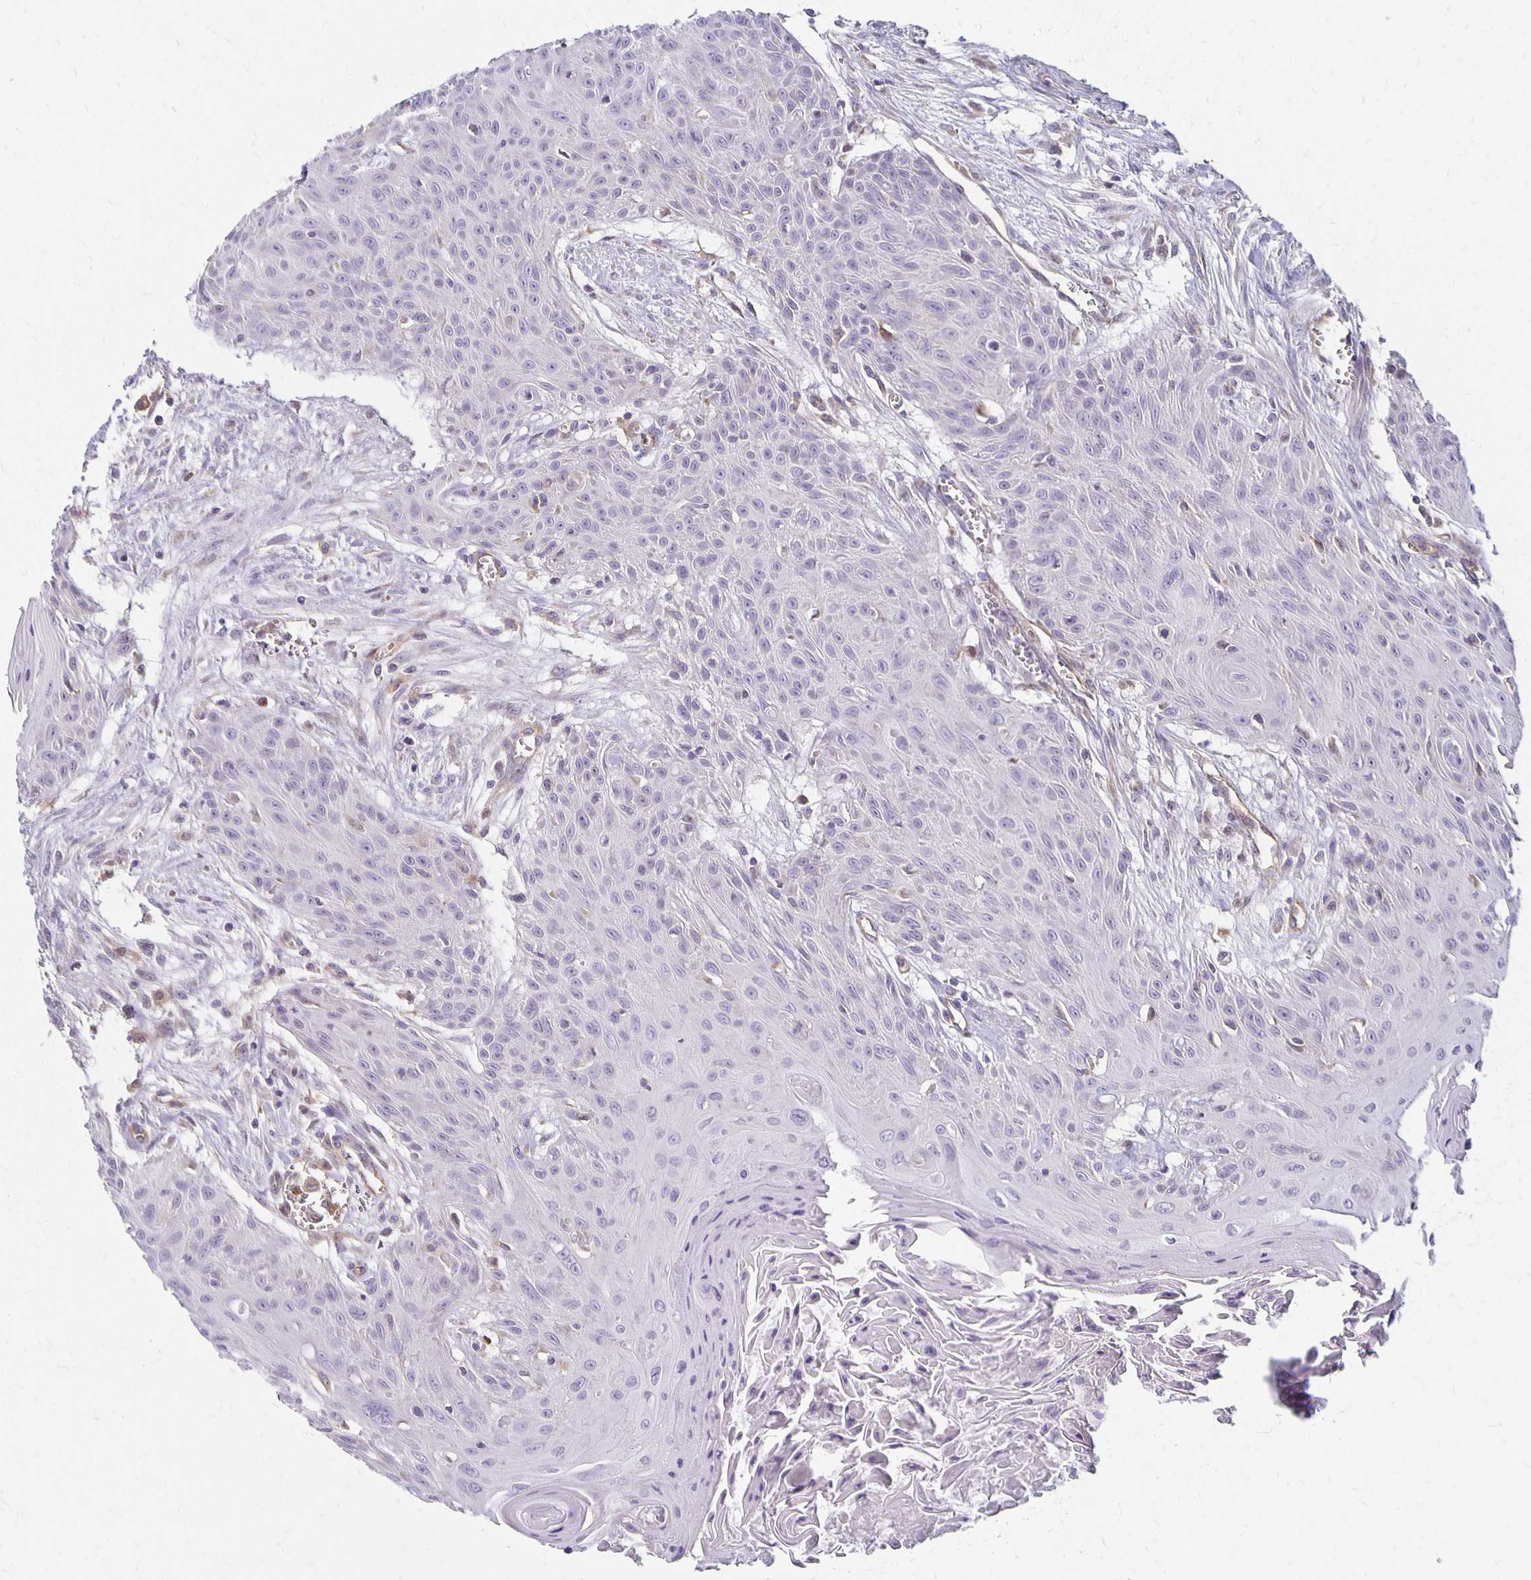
{"staining": {"intensity": "negative", "quantity": "none", "location": "none"}, "tissue": "head and neck cancer", "cell_type": "Tumor cells", "image_type": "cancer", "snomed": [{"axis": "morphology", "description": "Squamous cell carcinoma, NOS"}, {"axis": "topography", "description": "Lymph node"}, {"axis": "topography", "description": "Salivary gland"}, {"axis": "topography", "description": "Head-Neck"}], "caption": "DAB immunohistochemical staining of head and neck cancer (squamous cell carcinoma) shows no significant positivity in tumor cells.", "gene": "GPX4", "patient": {"sex": "female", "age": 74}}